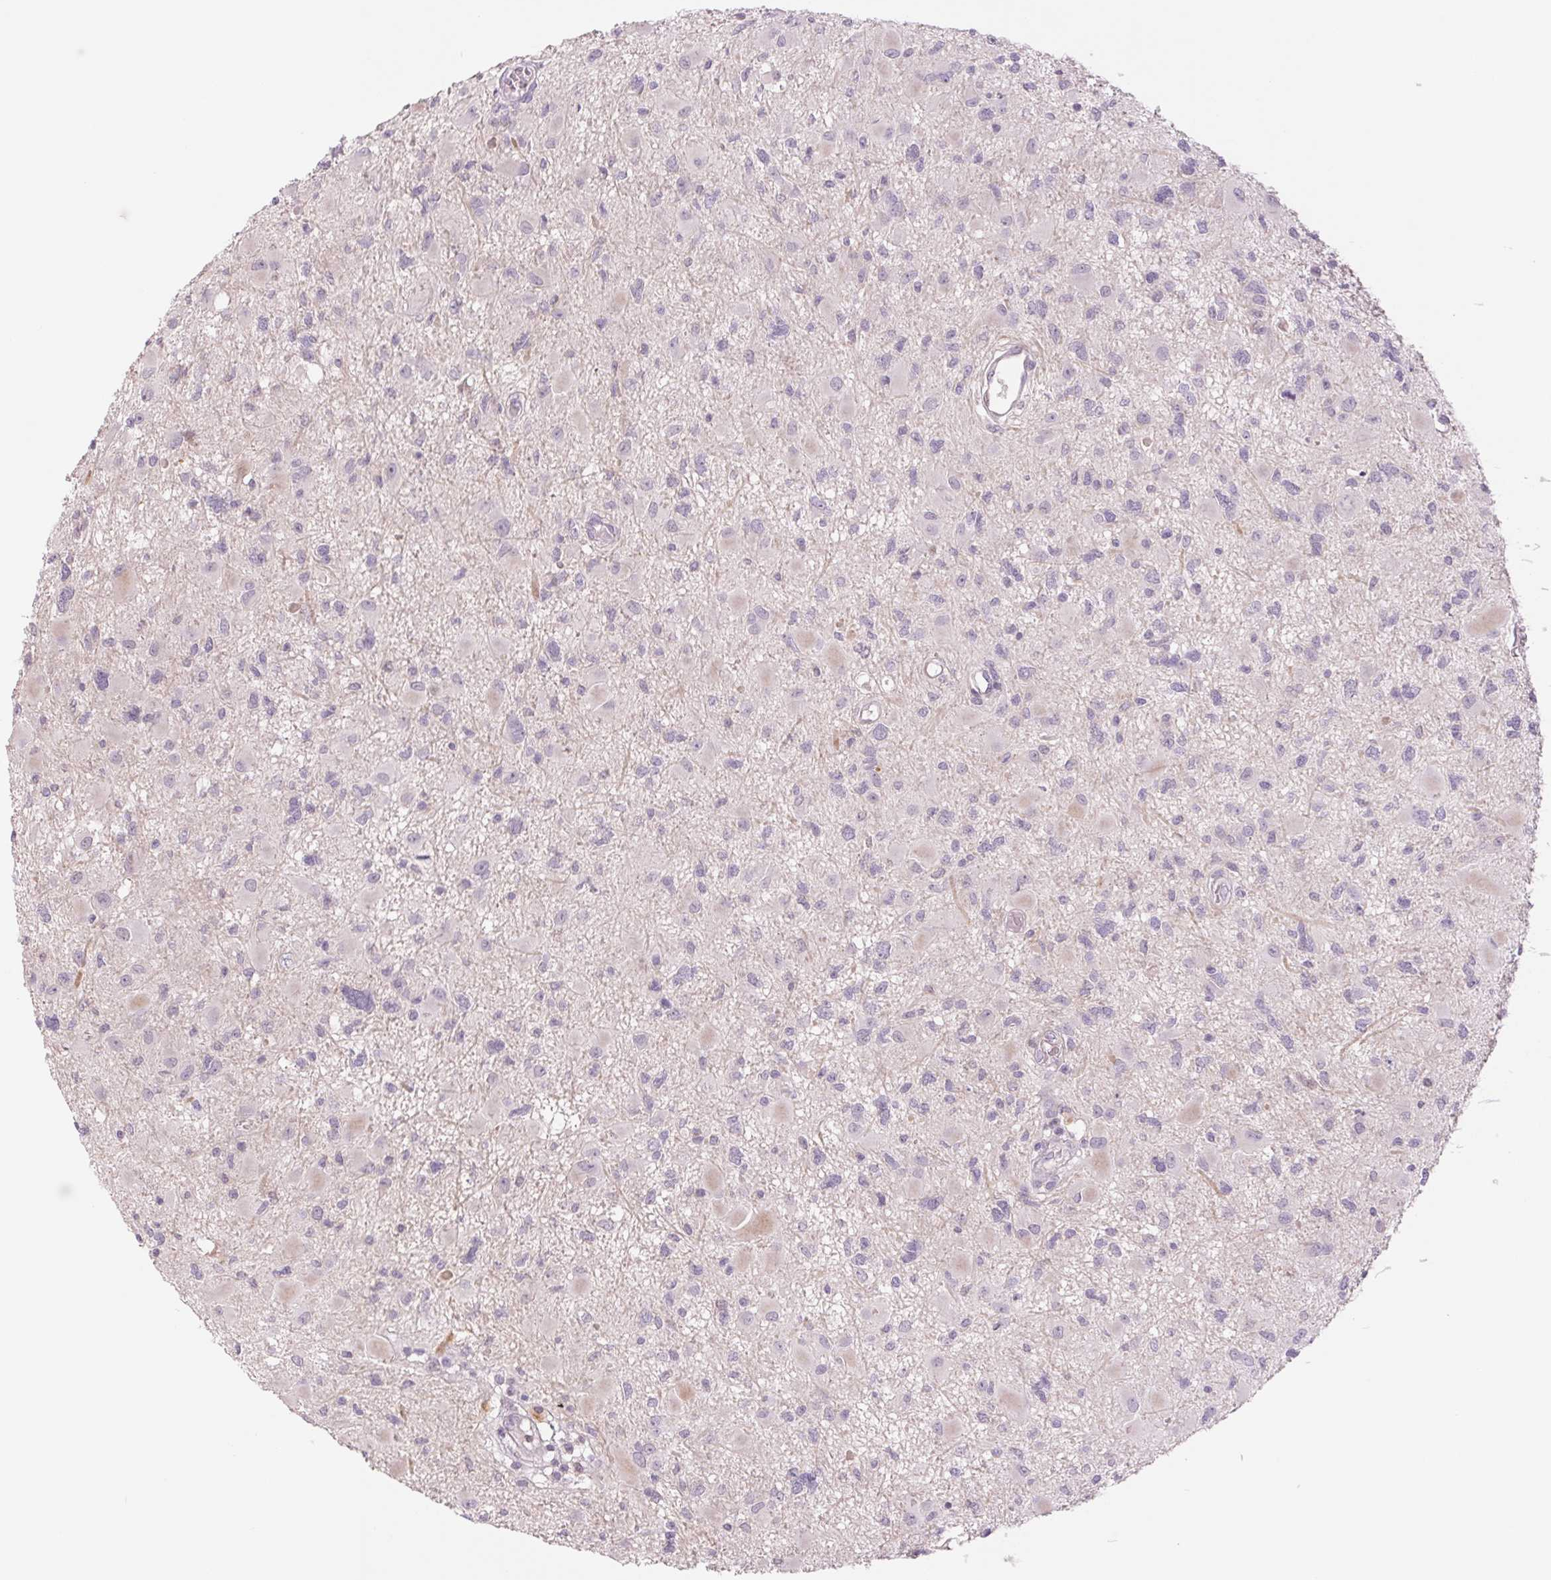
{"staining": {"intensity": "negative", "quantity": "none", "location": "none"}, "tissue": "glioma", "cell_type": "Tumor cells", "image_type": "cancer", "snomed": [{"axis": "morphology", "description": "Glioma, malignant, High grade"}, {"axis": "topography", "description": "Brain"}], "caption": "IHC photomicrograph of neoplastic tissue: high-grade glioma (malignant) stained with DAB (3,3'-diaminobenzidine) shows no significant protein positivity in tumor cells. (Stains: DAB (3,3'-diaminobenzidine) IHC with hematoxylin counter stain, Microscopy: brightfield microscopy at high magnification).", "gene": "KRT1", "patient": {"sex": "male", "age": 54}}